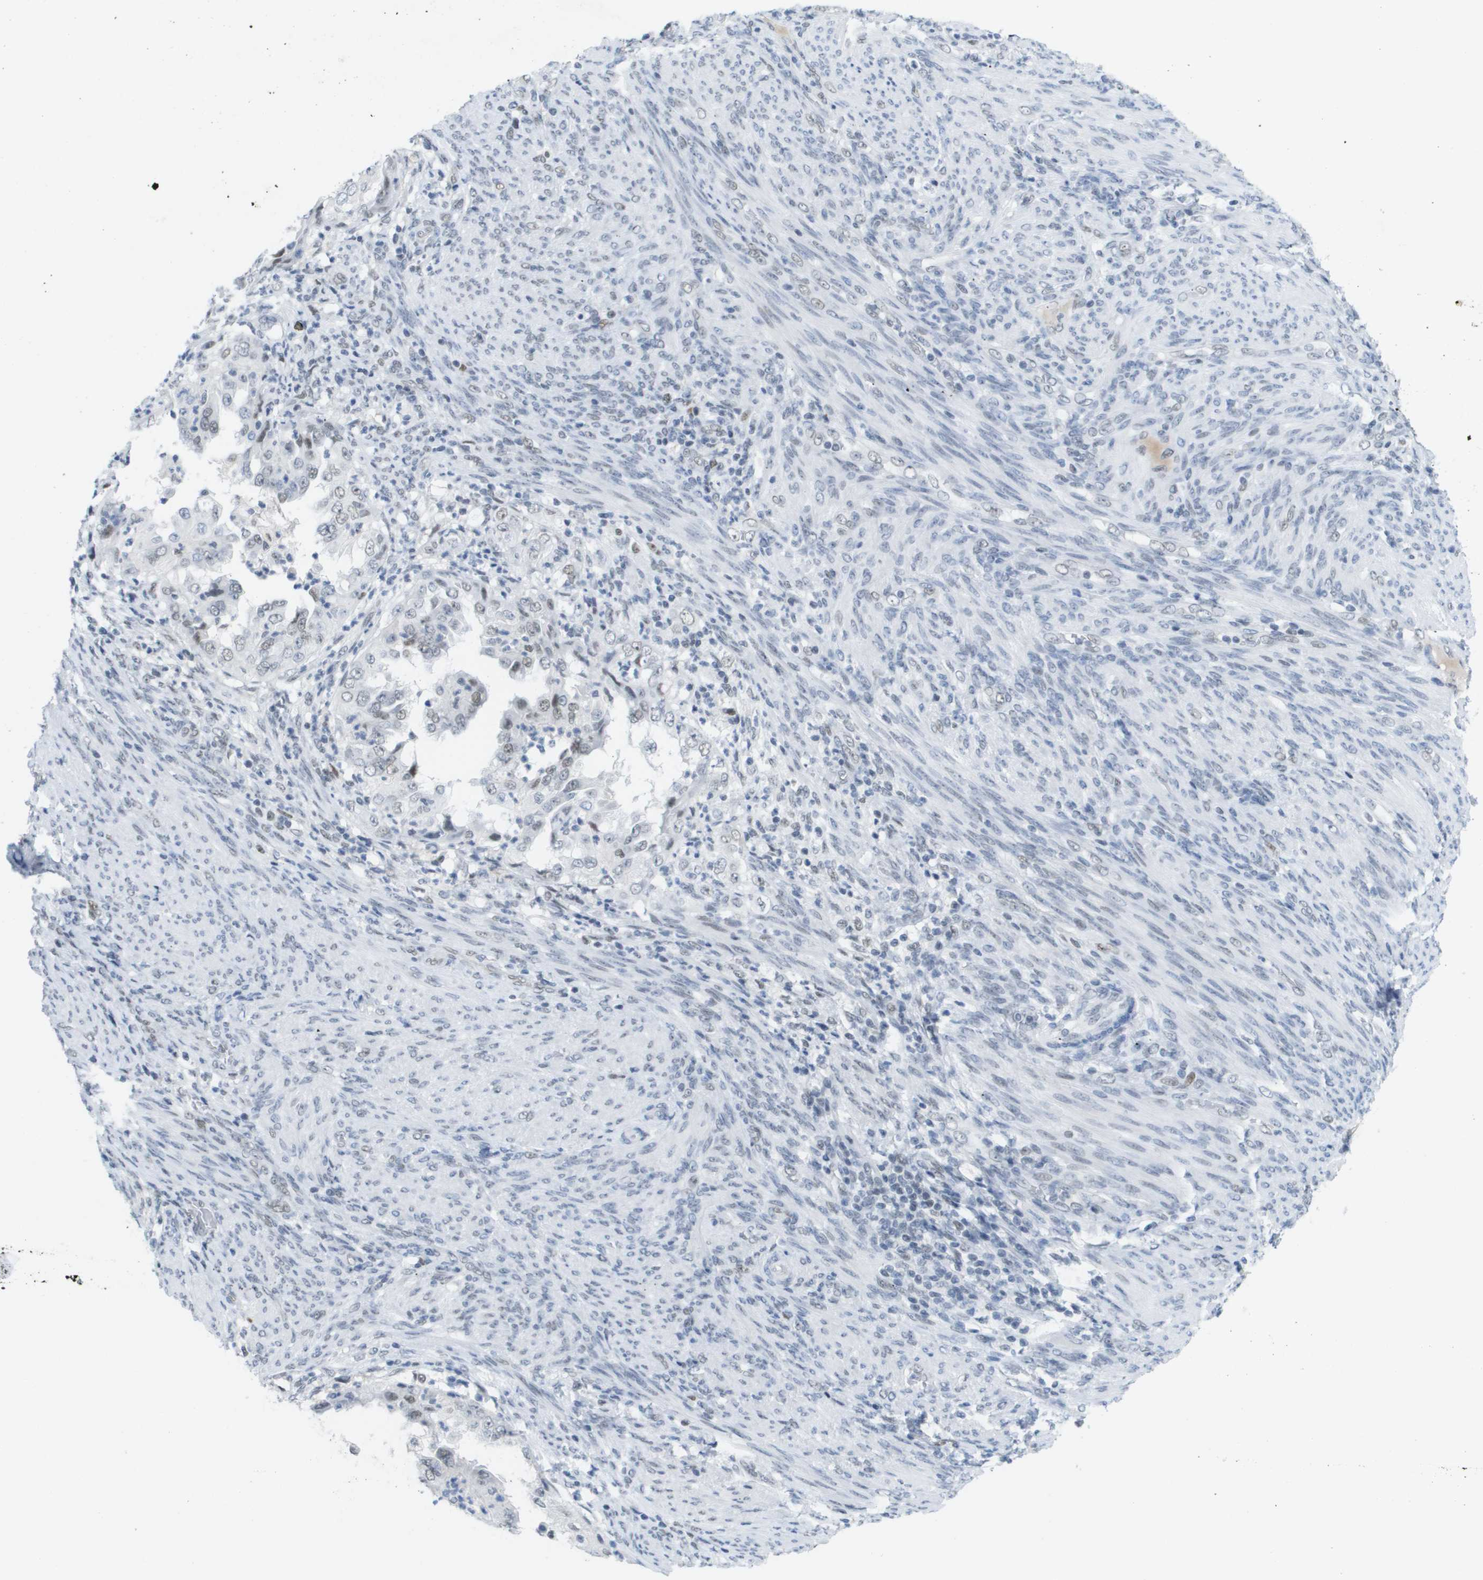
{"staining": {"intensity": "weak", "quantity": "25%-75%", "location": "nuclear"}, "tissue": "endometrial cancer", "cell_type": "Tumor cells", "image_type": "cancer", "snomed": [{"axis": "morphology", "description": "Adenocarcinoma, NOS"}, {"axis": "topography", "description": "Endometrium"}], "caption": "Immunohistochemistry (IHC) (DAB (3,3'-diaminobenzidine)) staining of human adenocarcinoma (endometrial) exhibits weak nuclear protein expression in approximately 25%-75% of tumor cells.", "gene": "TP53RK", "patient": {"sex": "female", "age": 85}}